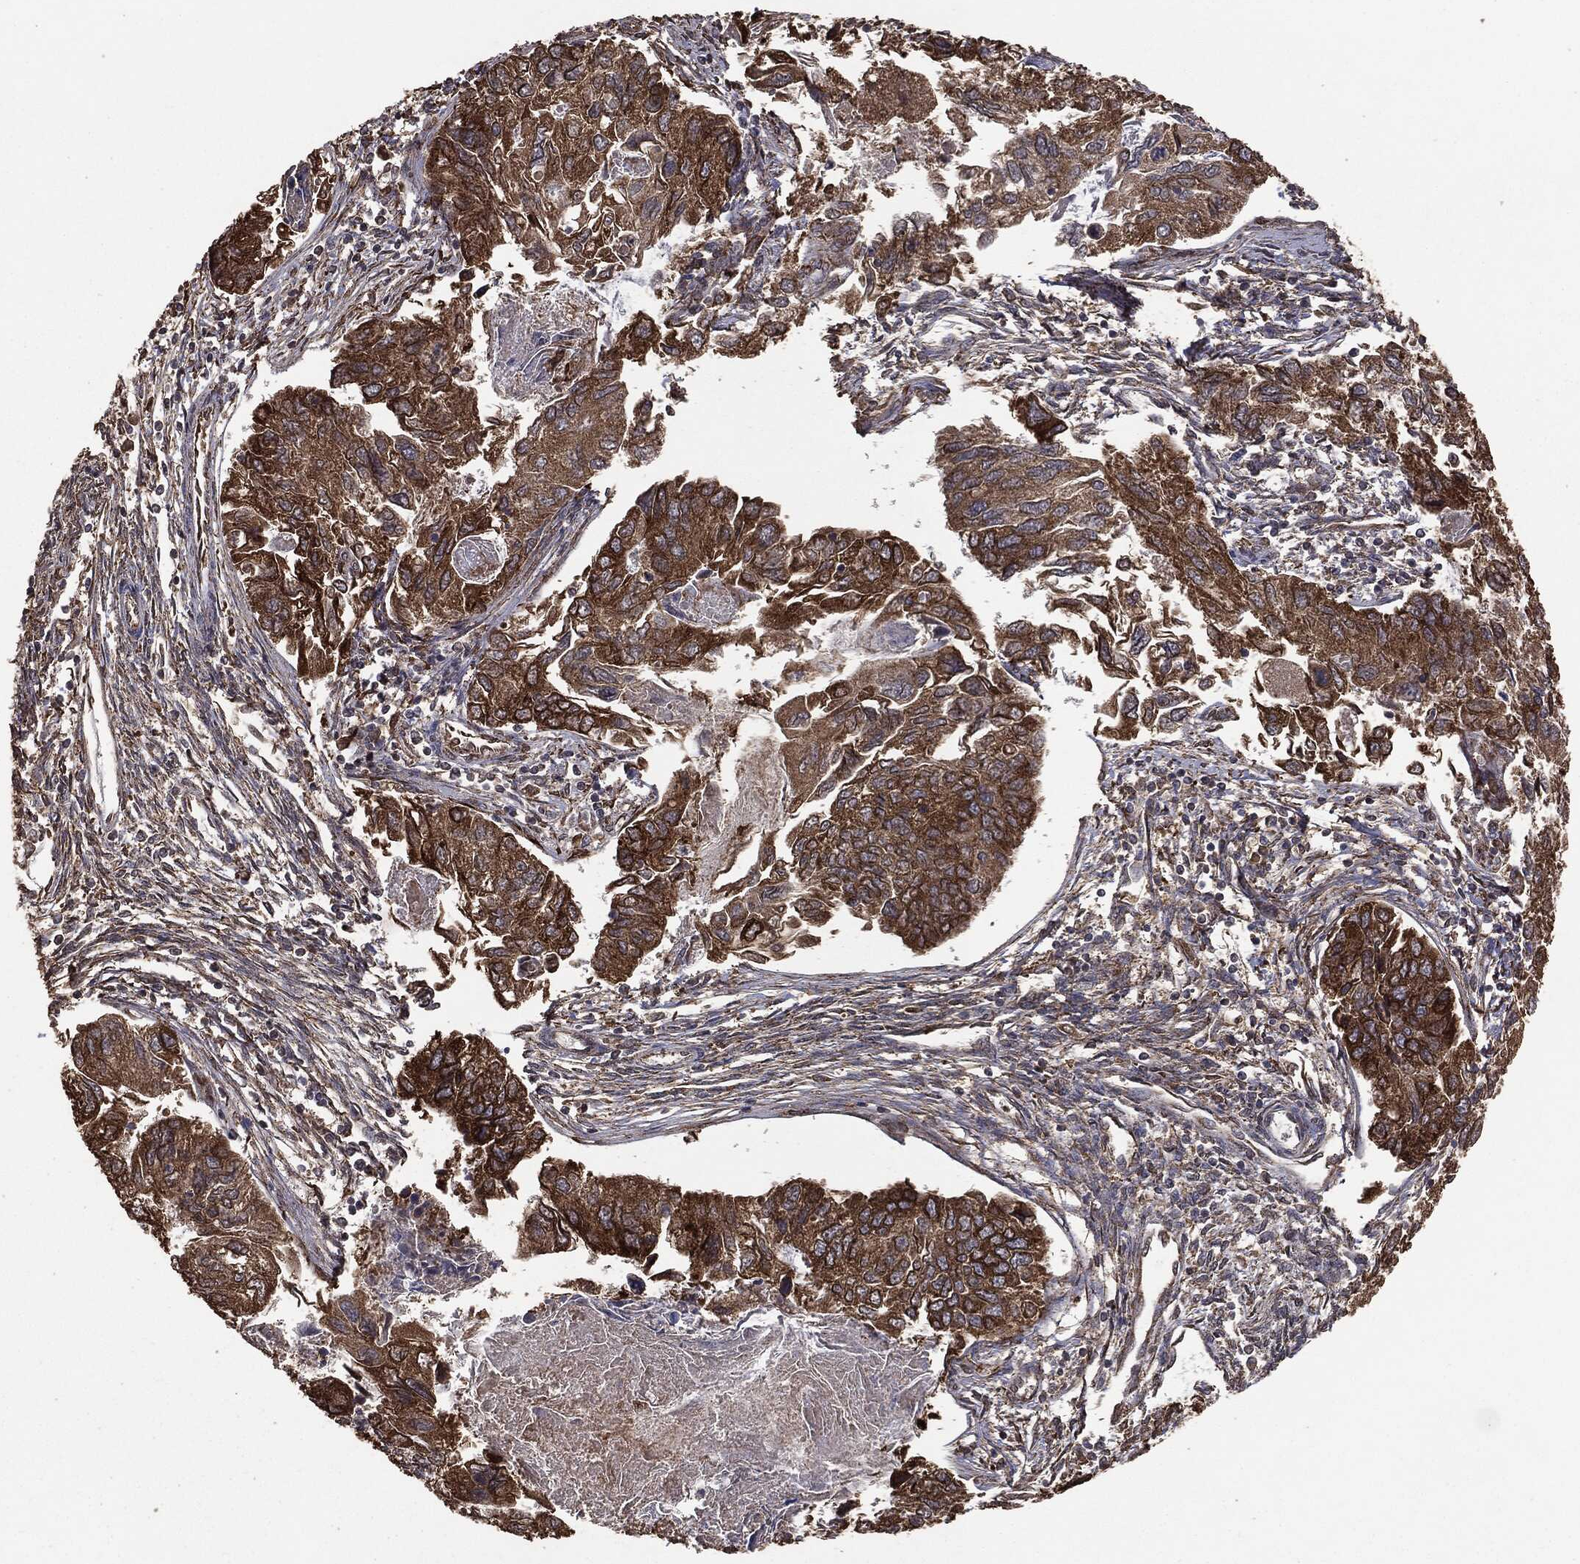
{"staining": {"intensity": "strong", "quantity": "25%-75%", "location": "cytoplasmic/membranous"}, "tissue": "endometrial cancer", "cell_type": "Tumor cells", "image_type": "cancer", "snomed": [{"axis": "morphology", "description": "Carcinoma, NOS"}, {"axis": "topography", "description": "Uterus"}], "caption": "The image demonstrates staining of endometrial cancer, revealing strong cytoplasmic/membranous protein staining (brown color) within tumor cells.", "gene": "MTOR", "patient": {"sex": "female", "age": 76}}